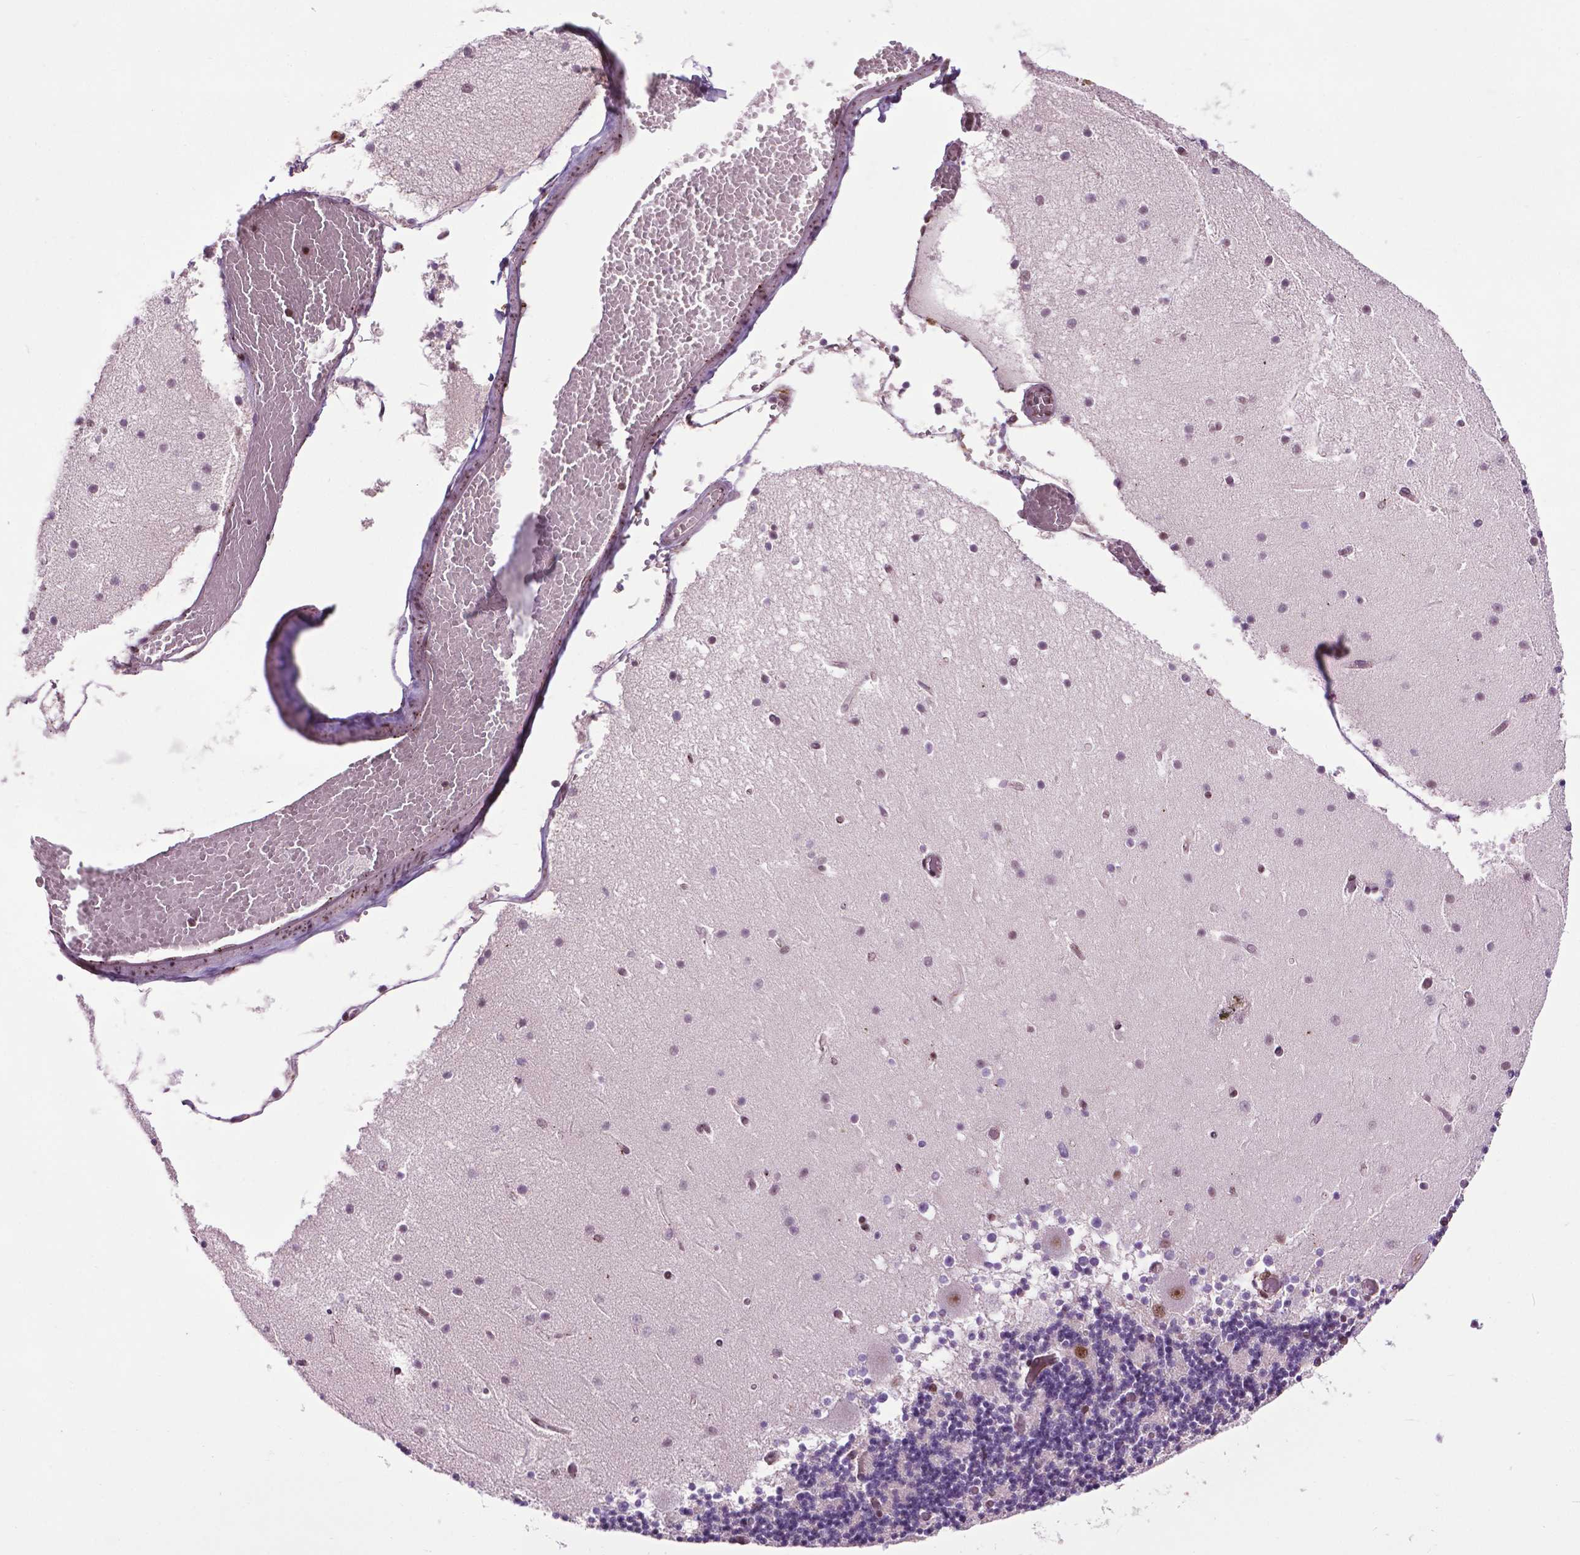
{"staining": {"intensity": "weak", "quantity": "25%-75%", "location": "nuclear"}, "tissue": "cerebellum", "cell_type": "Cells in granular layer", "image_type": "normal", "snomed": [{"axis": "morphology", "description": "Normal tissue, NOS"}, {"axis": "topography", "description": "Cerebellum"}], "caption": "Benign cerebellum reveals weak nuclear staining in approximately 25%-75% of cells in granular layer, visualized by immunohistochemistry. (DAB = brown stain, brightfield microscopy at high magnification).", "gene": "EAF1", "patient": {"sex": "female", "age": 28}}